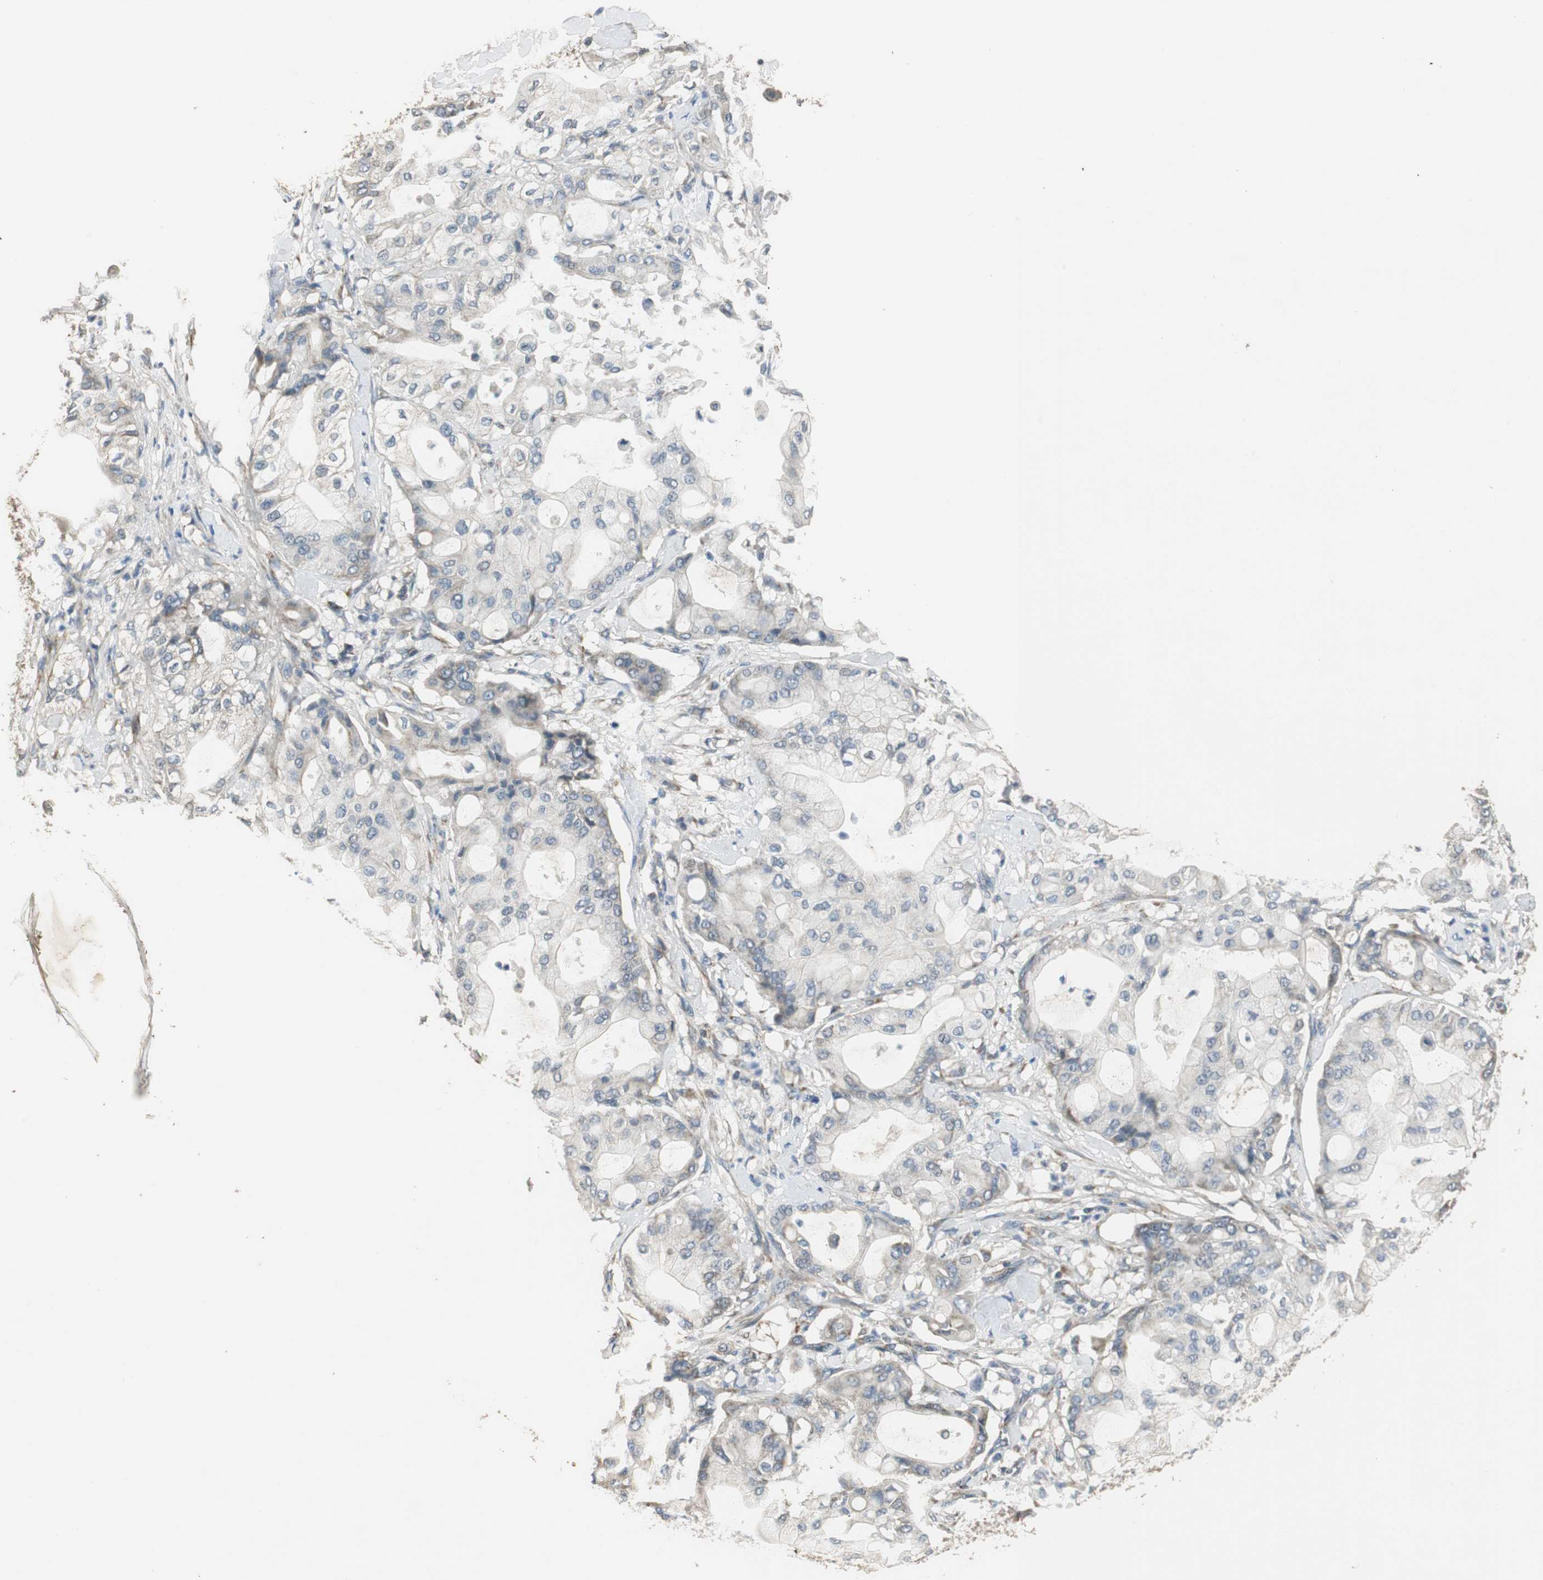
{"staining": {"intensity": "weak", "quantity": "<25%", "location": "cytoplasmic/membranous"}, "tissue": "pancreatic cancer", "cell_type": "Tumor cells", "image_type": "cancer", "snomed": [{"axis": "morphology", "description": "Adenocarcinoma, NOS"}, {"axis": "morphology", "description": "Adenocarcinoma, metastatic, NOS"}, {"axis": "topography", "description": "Lymph node"}, {"axis": "topography", "description": "Pancreas"}, {"axis": "topography", "description": "Duodenum"}], "caption": "DAB (3,3'-diaminobenzidine) immunohistochemical staining of pancreatic metastatic adenocarcinoma demonstrates no significant positivity in tumor cells. Brightfield microscopy of immunohistochemistry (IHC) stained with DAB (3,3'-diaminobenzidine) (brown) and hematoxylin (blue), captured at high magnification.", "gene": "MSTO1", "patient": {"sex": "female", "age": 64}}